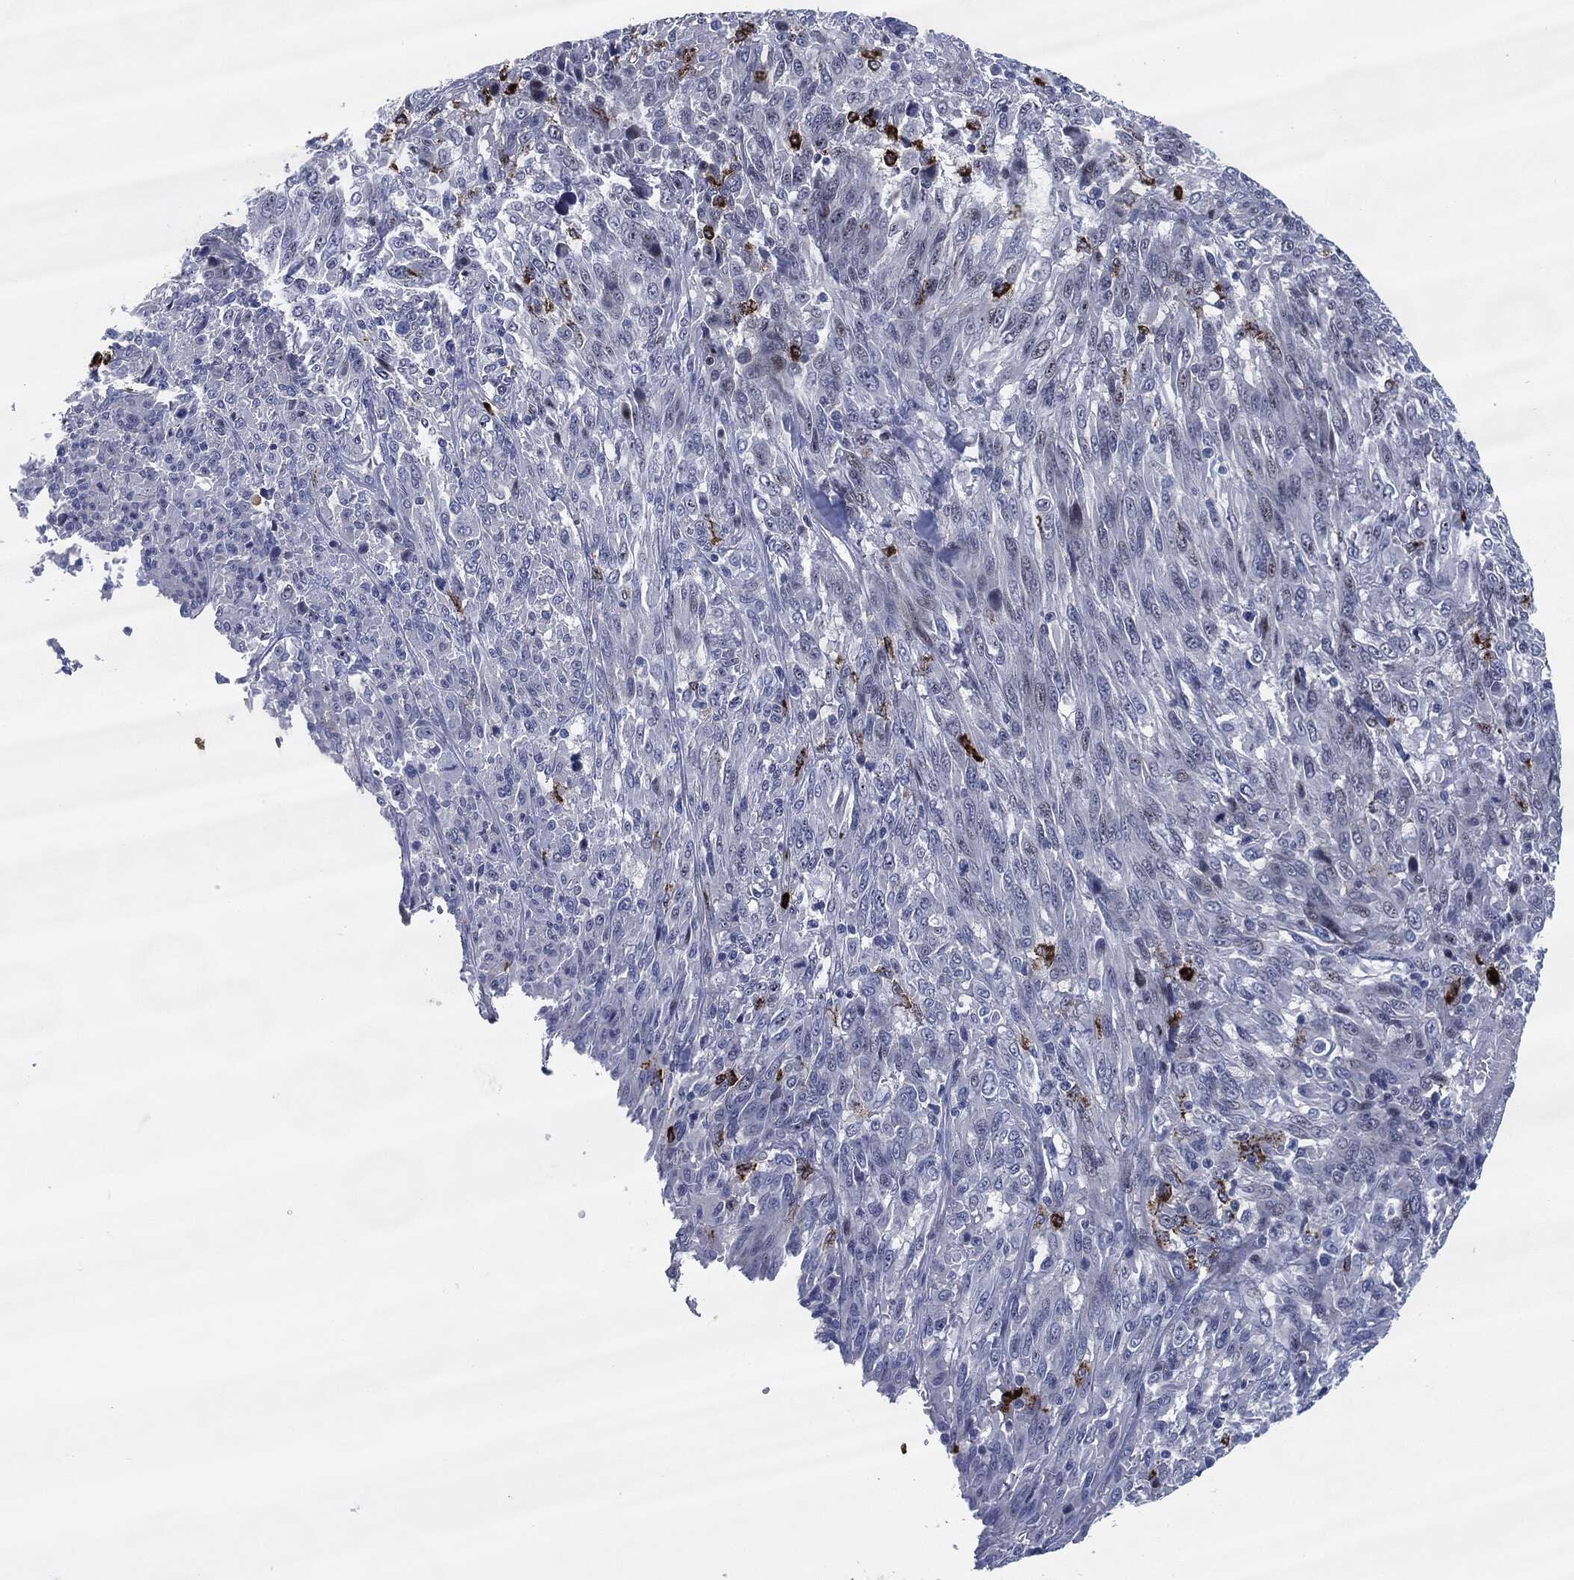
{"staining": {"intensity": "weak", "quantity": "<25%", "location": "nuclear"}, "tissue": "melanoma", "cell_type": "Tumor cells", "image_type": "cancer", "snomed": [{"axis": "morphology", "description": "Malignant melanoma, NOS"}, {"axis": "topography", "description": "Skin"}], "caption": "Tumor cells show no significant protein positivity in melanoma. Brightfield microscopy of IHC stained with DAB (3,3'-diaminobenzidine) (brown) and hematoxylin (blue), captured at high magnification.", "gene": "MPO", "patient": {"sex": "female", "age": 91}}